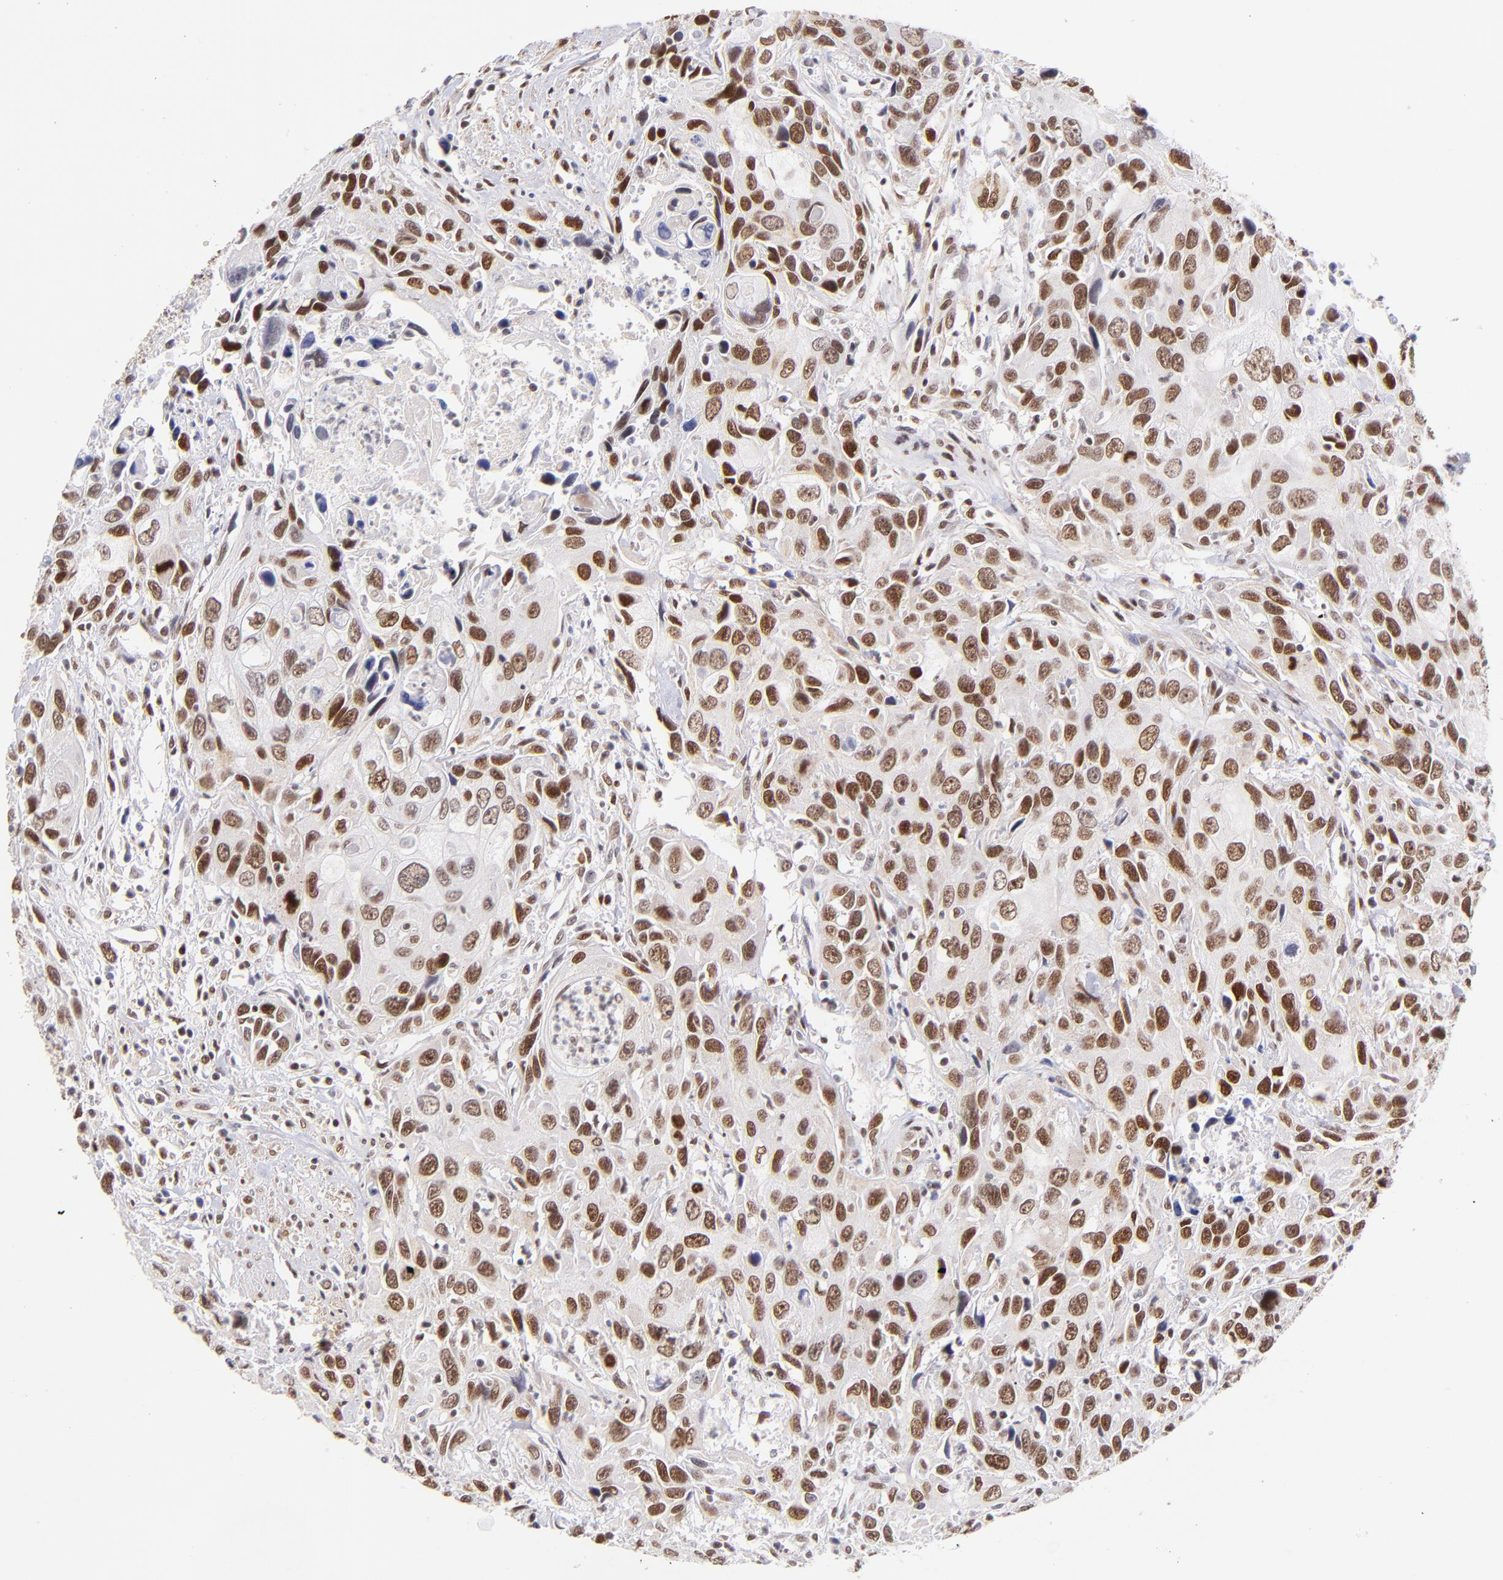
{"staining": {"intensity": "moderate", "quantity": ">75%", "location": "nuclear"}, "tissue": "urothelial cancer", "cell_type": "Tumor cells", "image_type": "cancer", "snomed": [{"axis": "morphology", "description": "Urothelial carcinoma, High grade"}, {"axis": "topography", "description": "Urinary bladder"}], "caption": "Immunohistochemical staining of high-grade urothelial carcinoma demonstrates medium levels of moderate nuclear positivity in about >75% of tumor cells.", "gene": "MIDEAS", "patient": {"sex": "male", "age": 71}}